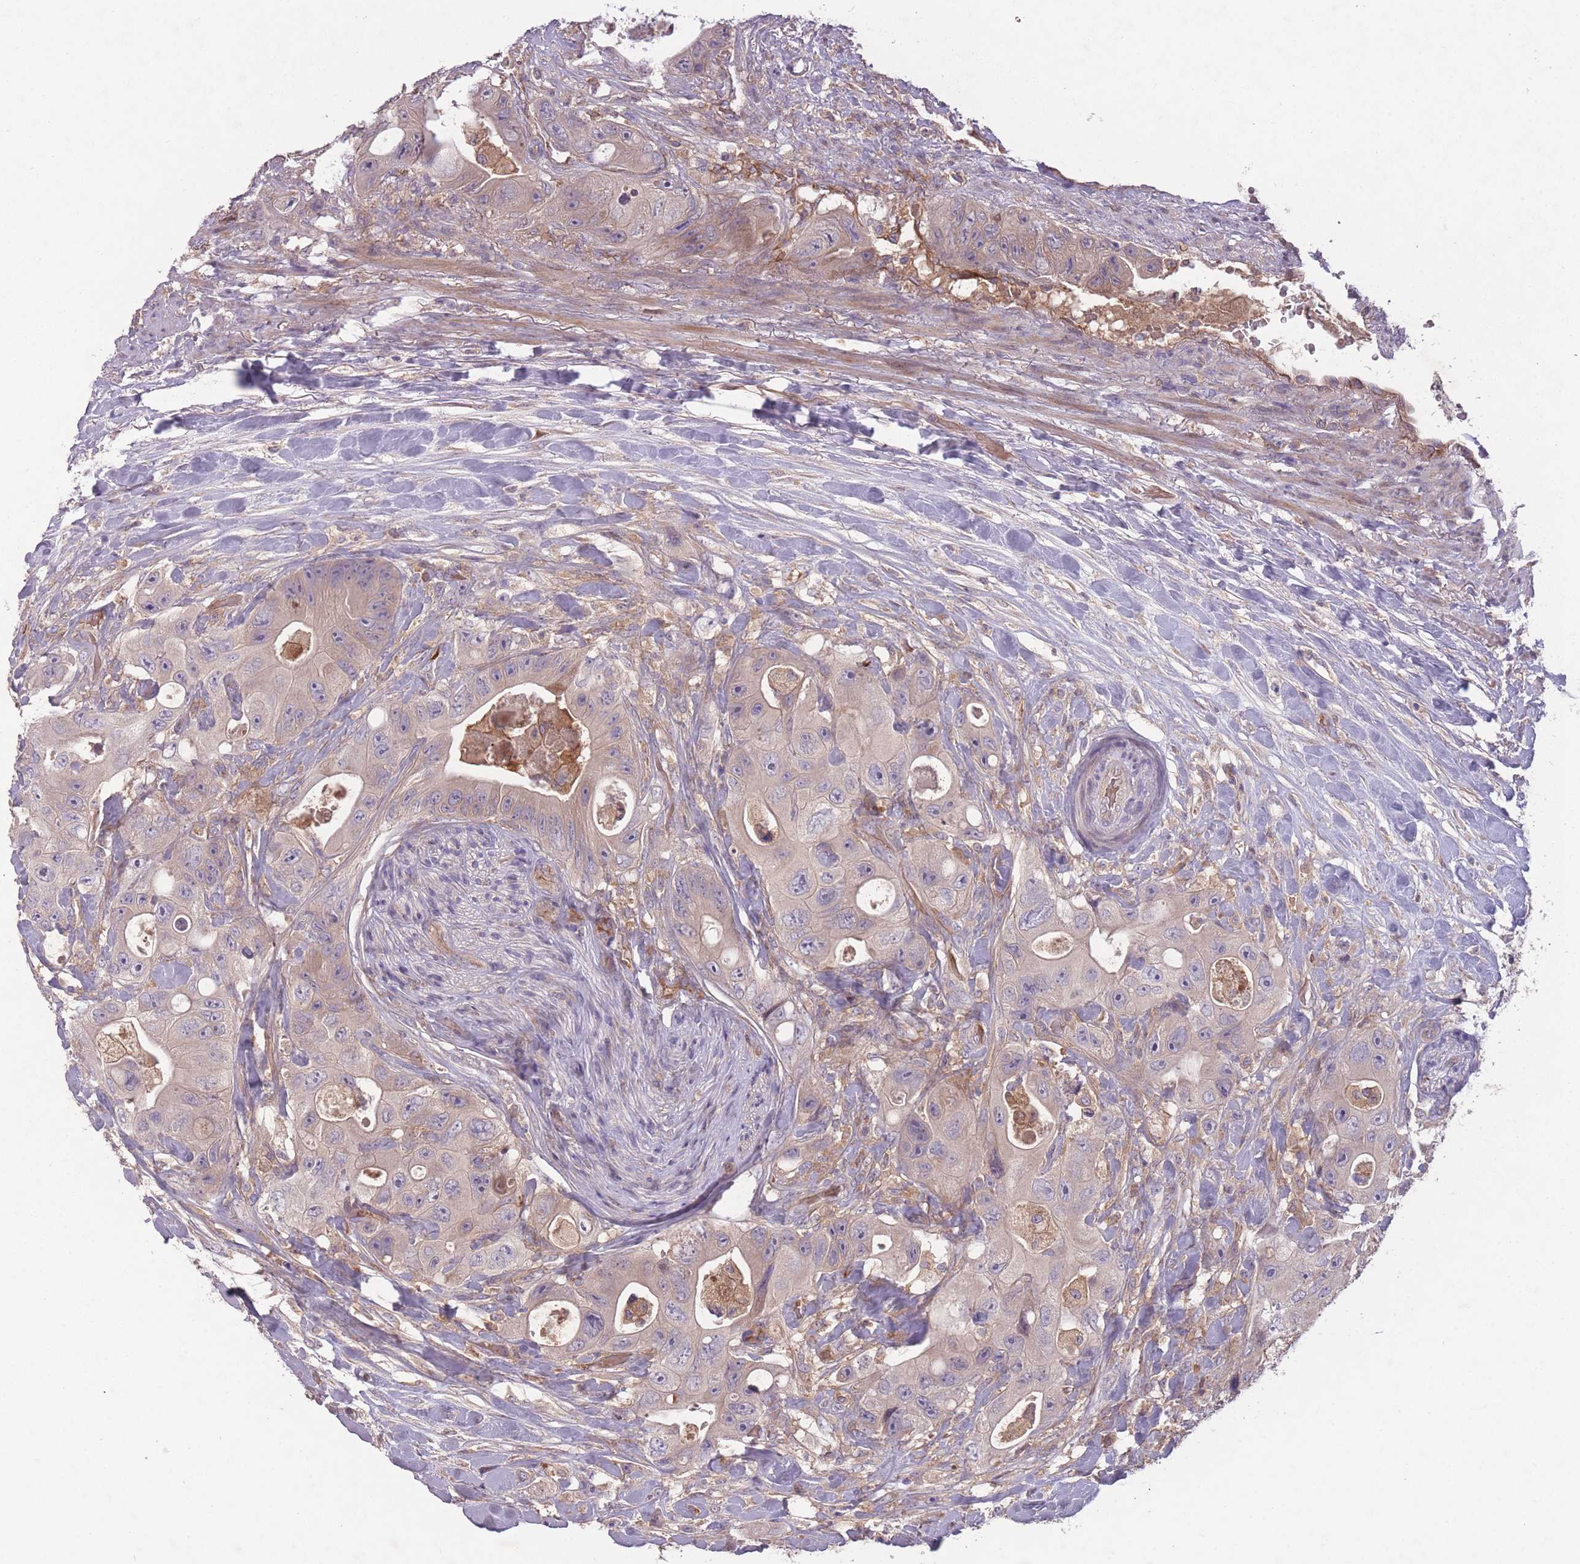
{"staining": {"intensity": "weak", "quantity": "<25%", "location": "cytoplasmic/membranous"}, "tissue": "colorectal cancer", "cell_type": "Tumor cells", "image_type": "cancer", "snomed": [{"axis": "morphology", "description": "Adenocarcinoma, NOS"}, {"axis": "topography", "description": "Colon"}], "caption": "Immunohistochemical staining of colorectal cancer exhibits no significant positivity in tumor cells.", "gene": "OR2V2", "patient": {"sex": "female", "age": 46}}